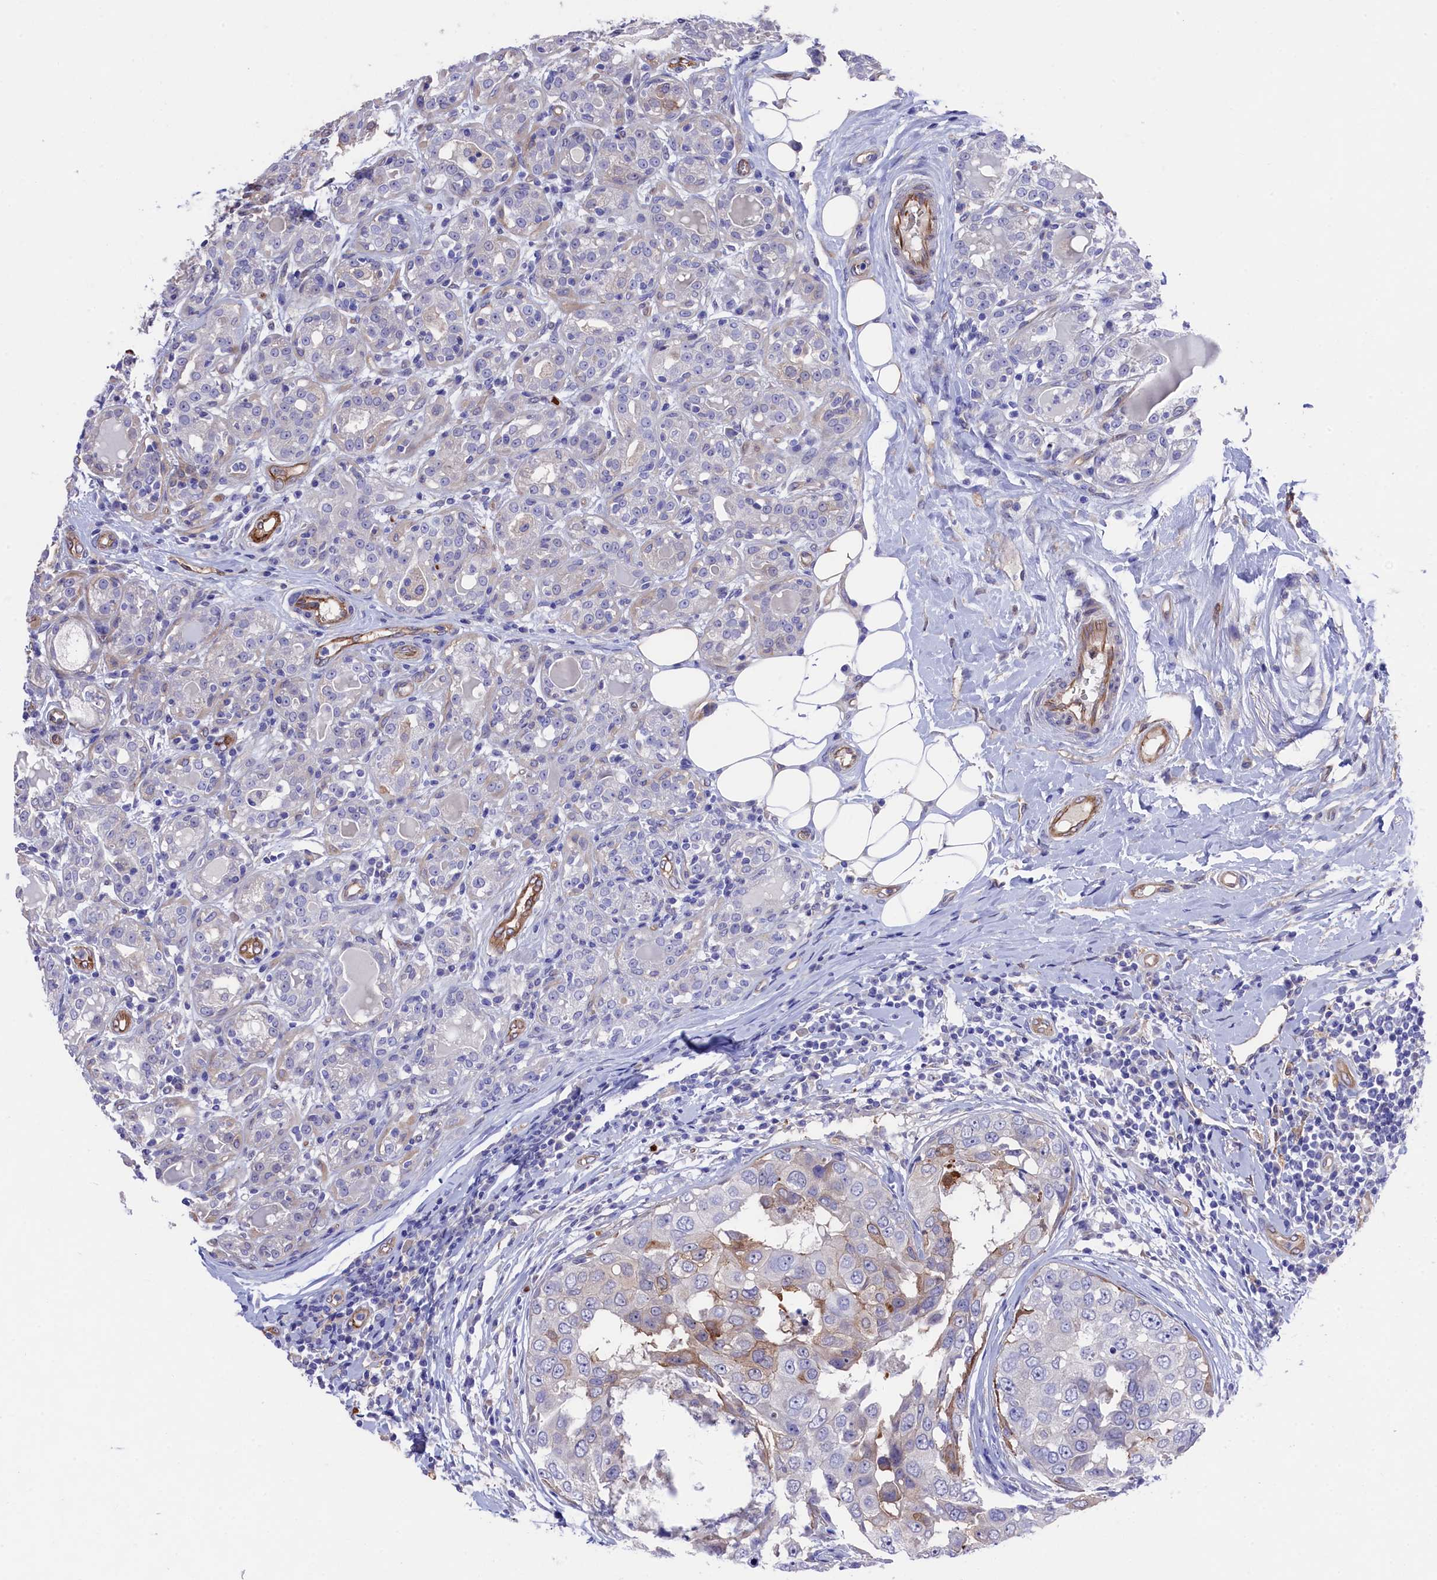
{"staining": {"intensity": "moderate", "quantity": "<25%", "location": "cytoplasmic/membranous"}, "tissue": "breast cancer", "cell_type": "Tumor cells", "image_type": "cancer", "snomed": [{"axis": "morphology", "description": "Duct carcinoma"}, {"axis": "topography", "description": "Breast"}], "caption": "Approximately <25% of tumor cells in breast cancer (invasive ductal carcinoma) reveal moderate cytoplasmic/membranous protein positivity as visualized by brown immunohistochemical staining.", "gene": "LHFPL4", "patient": {"sex": "female", "age": 27}}